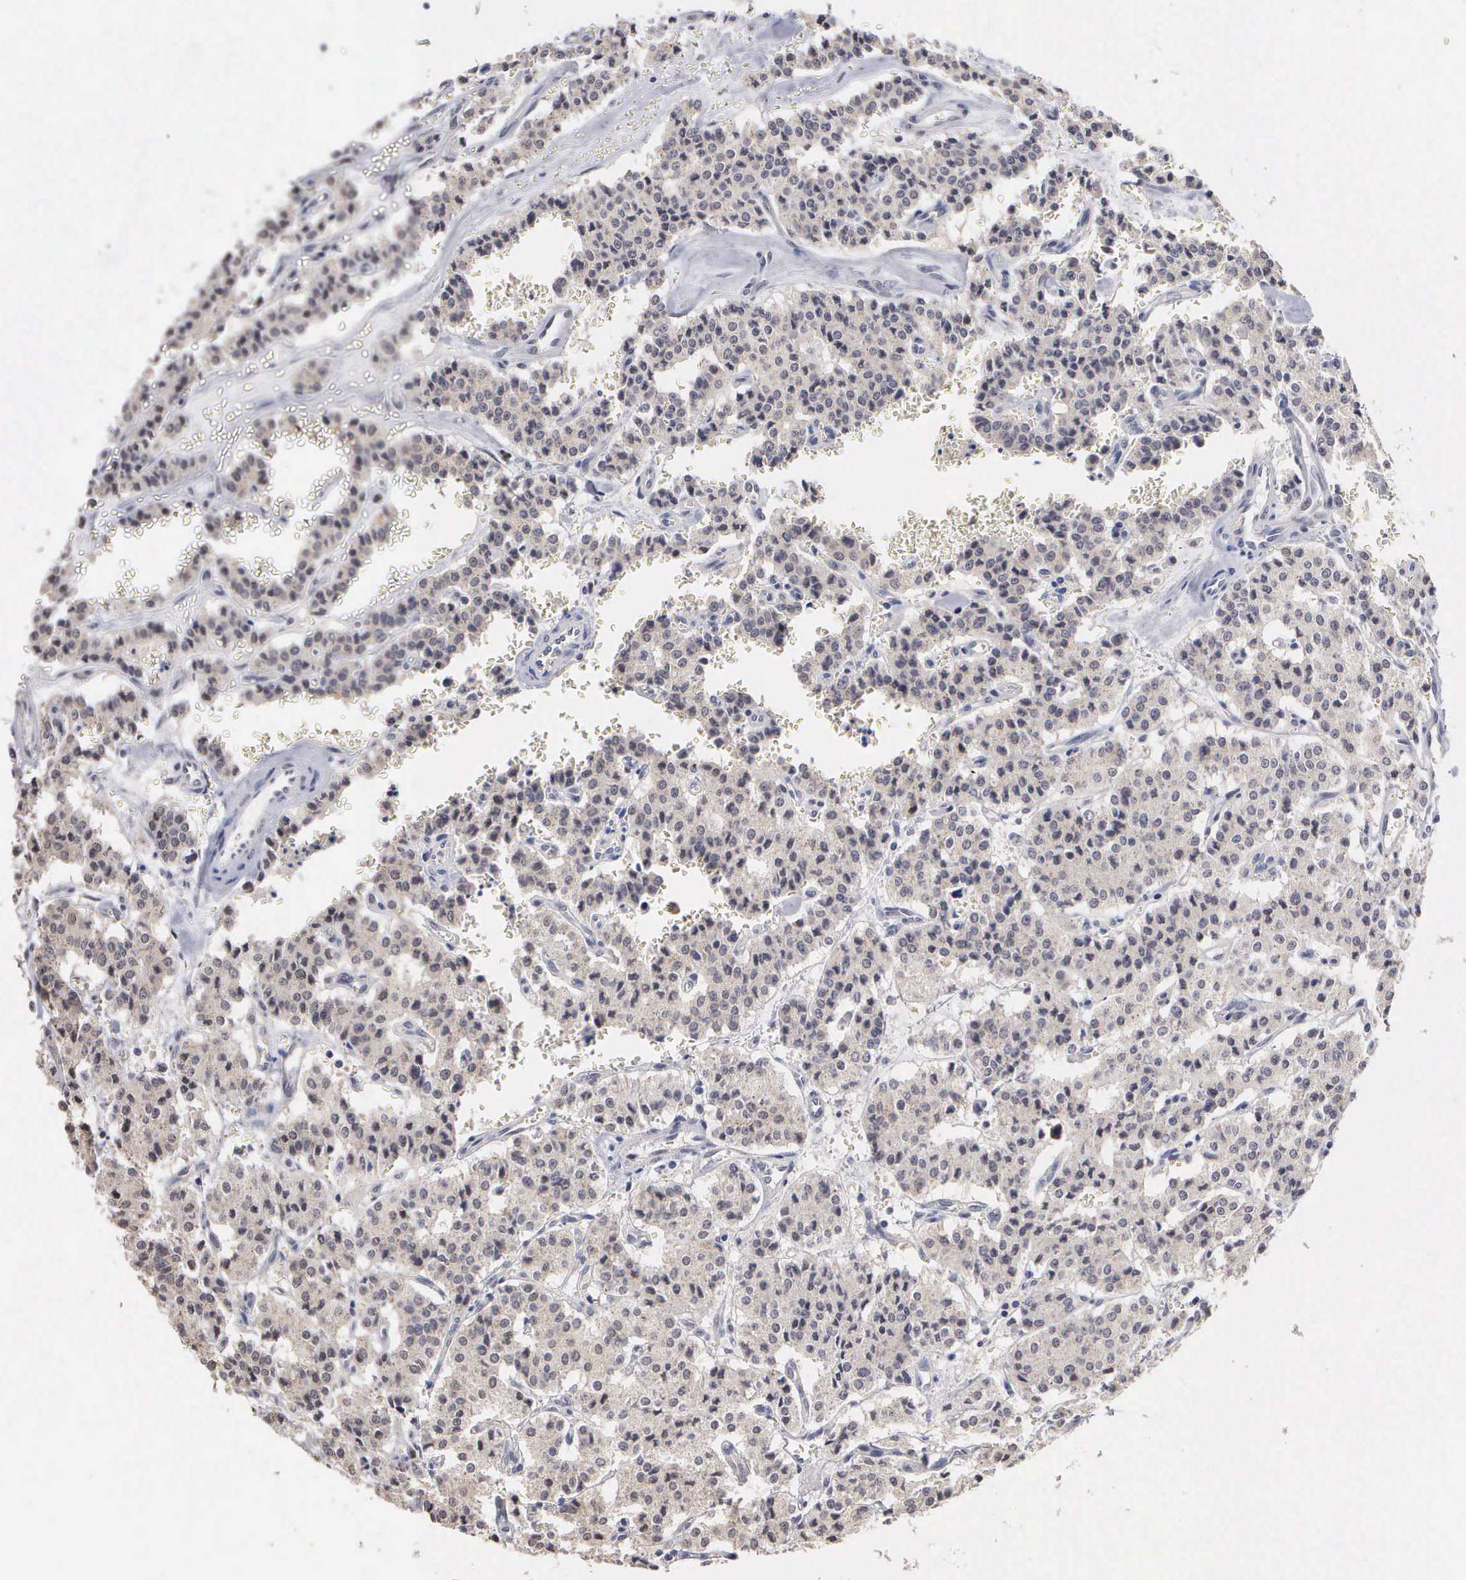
{"staining": {"intensity": "weak", "quantity": ">75%", "location": "cytoplasmic/membranous"}, "tissue": "carcinoid", "cell_type": "Tumor cells", "image_type": "cancer", "snomed": [{"axis": "morphology", "description": "Carcinoid, malignant, NOS"}, {"axis": "topography", "description": "Bronchus"}], "caption": "Carcinoid stained with a protein marker reveals weak staining in tumor cells.", "gene": "KDM6A", "patient": {"sex": "male", "age": 55}}